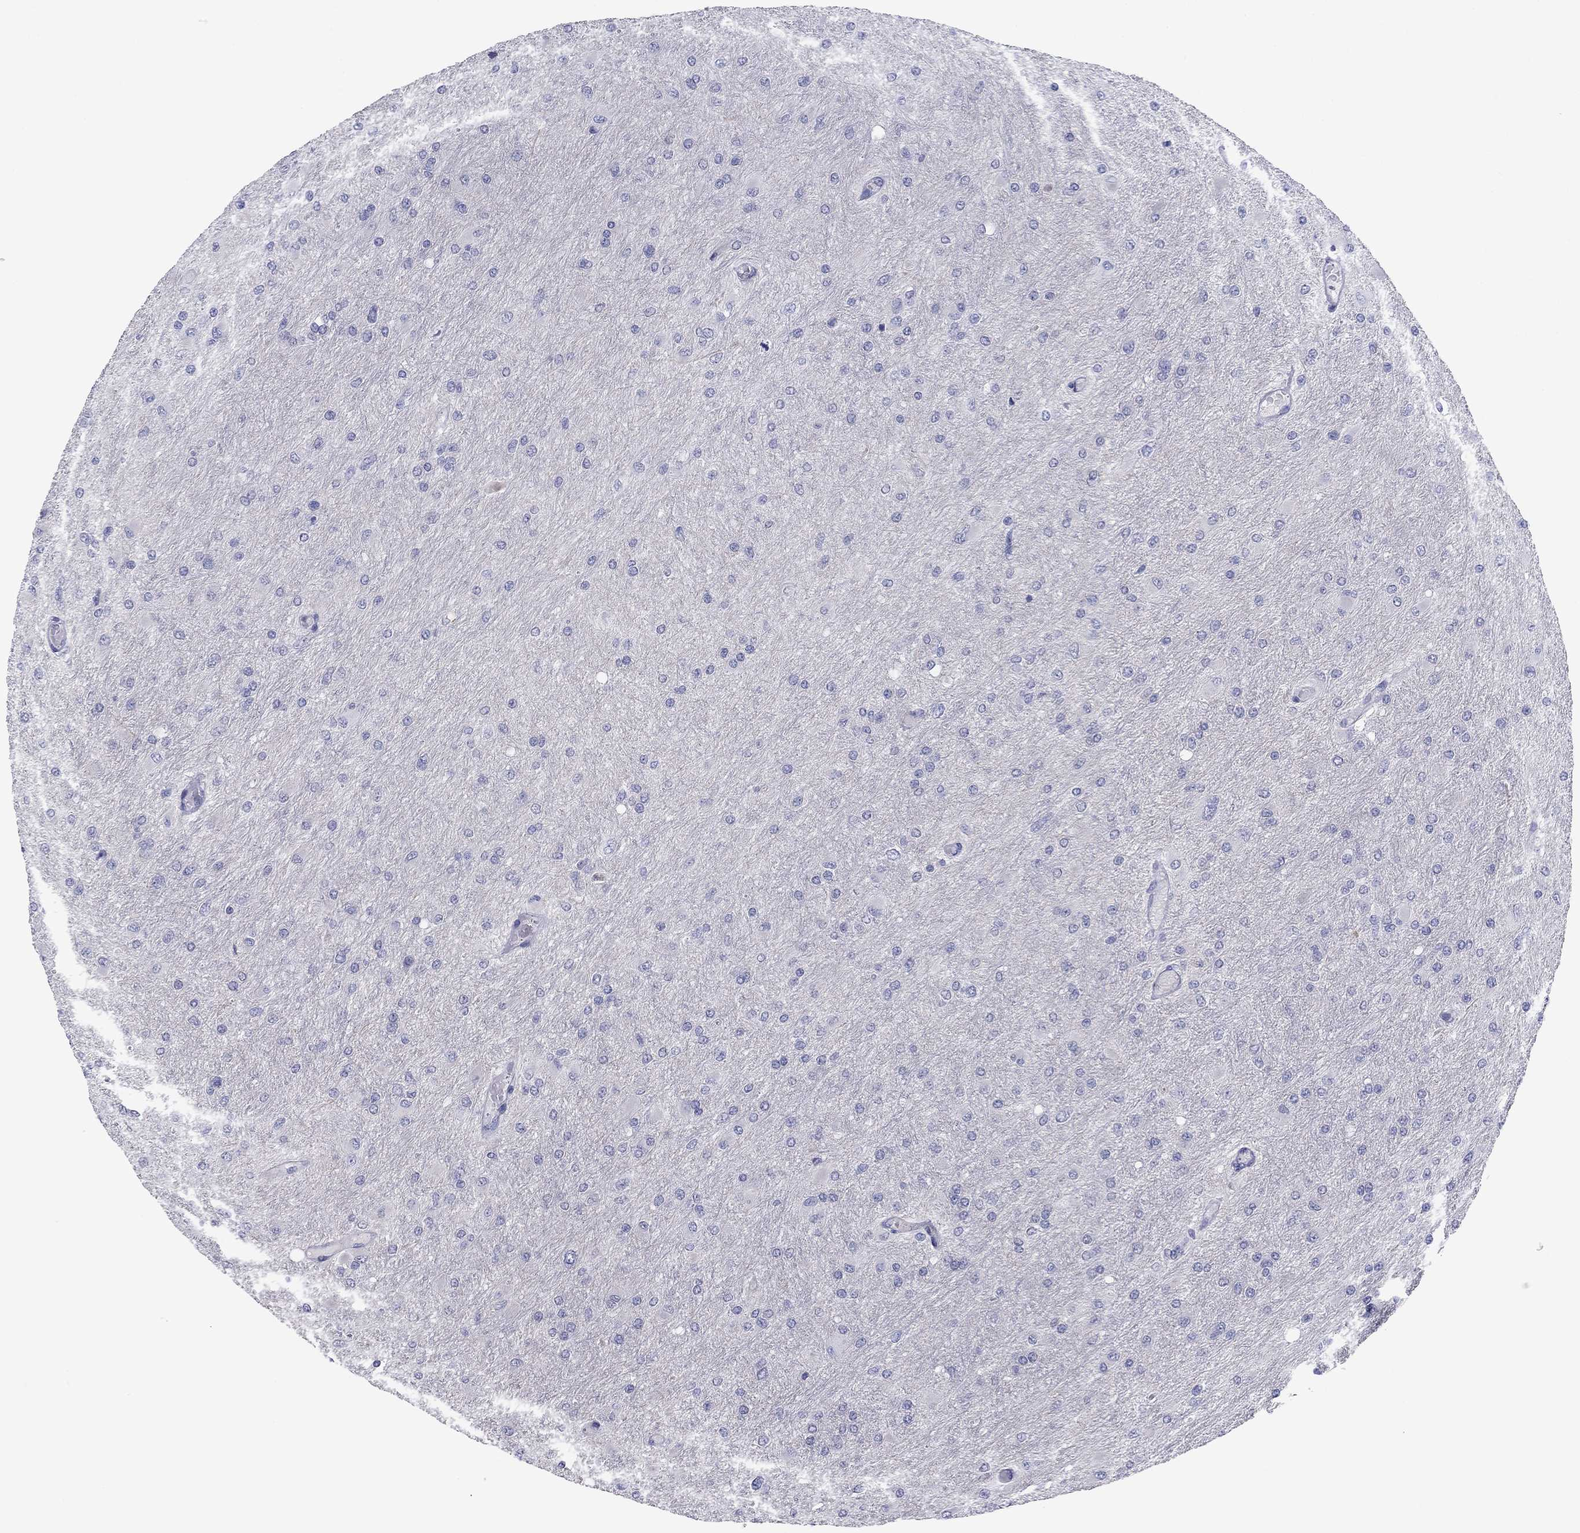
{"staining": {"intensity": "negative", "quantity": "none", "location": "none"}, "tissue": "glioma", "cell_type": "Tumor cells", "image_type": "cancer", "snomed": [{"axis": "morphology", "description": "Glioma, malignant, High grade"}, {"axis": "topography", "description": "Cerebral cortex"}], "caption": "The immunohistochemistry image has no significant expression in tumor cells of malignant glioma (high-grade) tissue. (DAB (3,3'-diaminobenzidine) immunohistochemistry (IHC), high magnification).", "gene": "GRK7", "patient": {"sex": "female", "age": 36}}